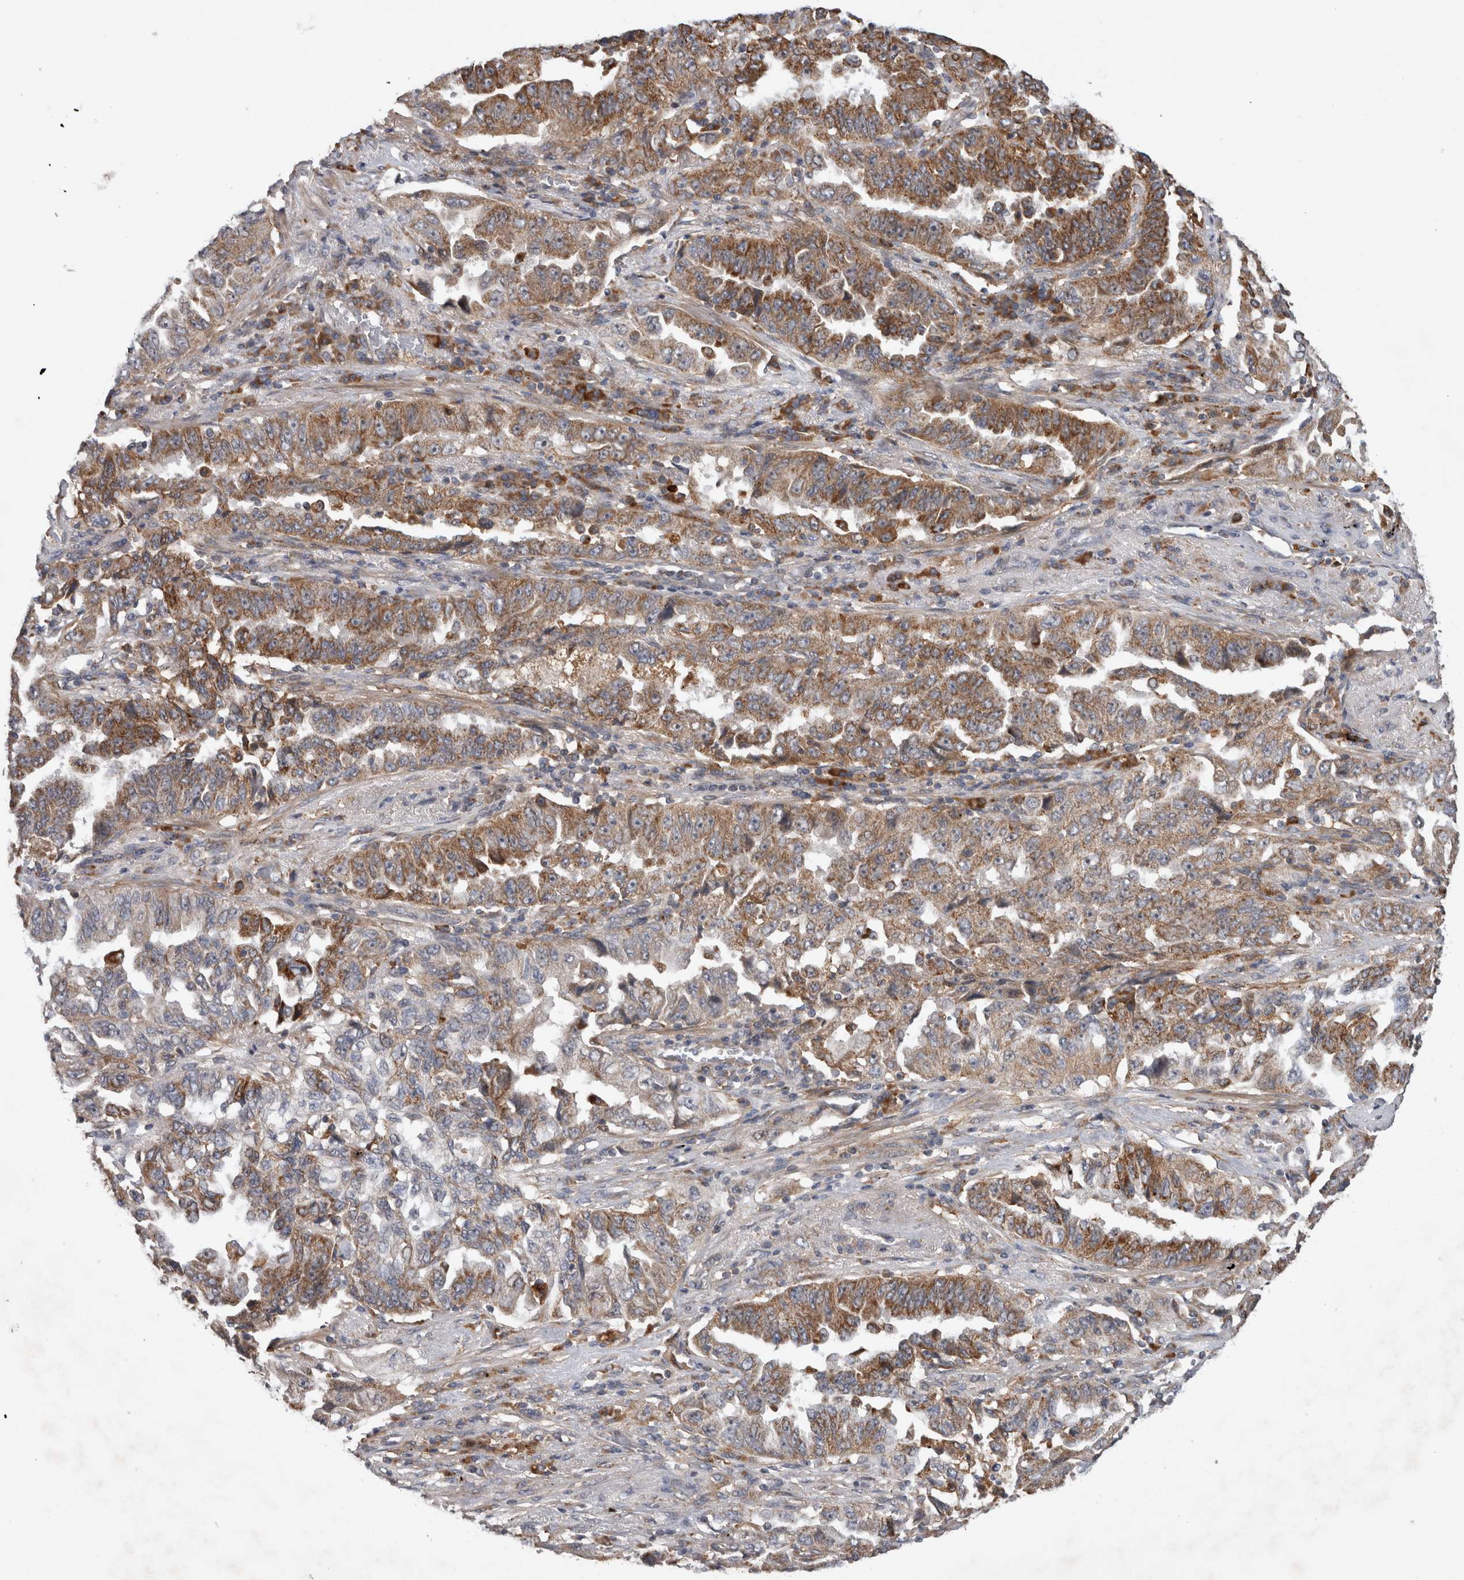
{"staining": {"intensity": "moderate", "quantity": ">75%", "location": "cytoplasmic/membranous"}, "tissue": "lung cancer", "cell_type": "Tumor cells", "image_type": "cancer", "snomed": [{"axis": "morphology", "description": "Adenocarcinoma, NOS"}, {"axis": "topography", "description": "Lung"}], "caption": "Tumor cells display medium levels of moderate cytoplasmic/membranous staining in about >75% of cells in lung cancer. (Brightfield microscopy of DAB IHC at high magnification).", "gene": "ADGRL3", "patient": {"sex": "female", "age": 51}}